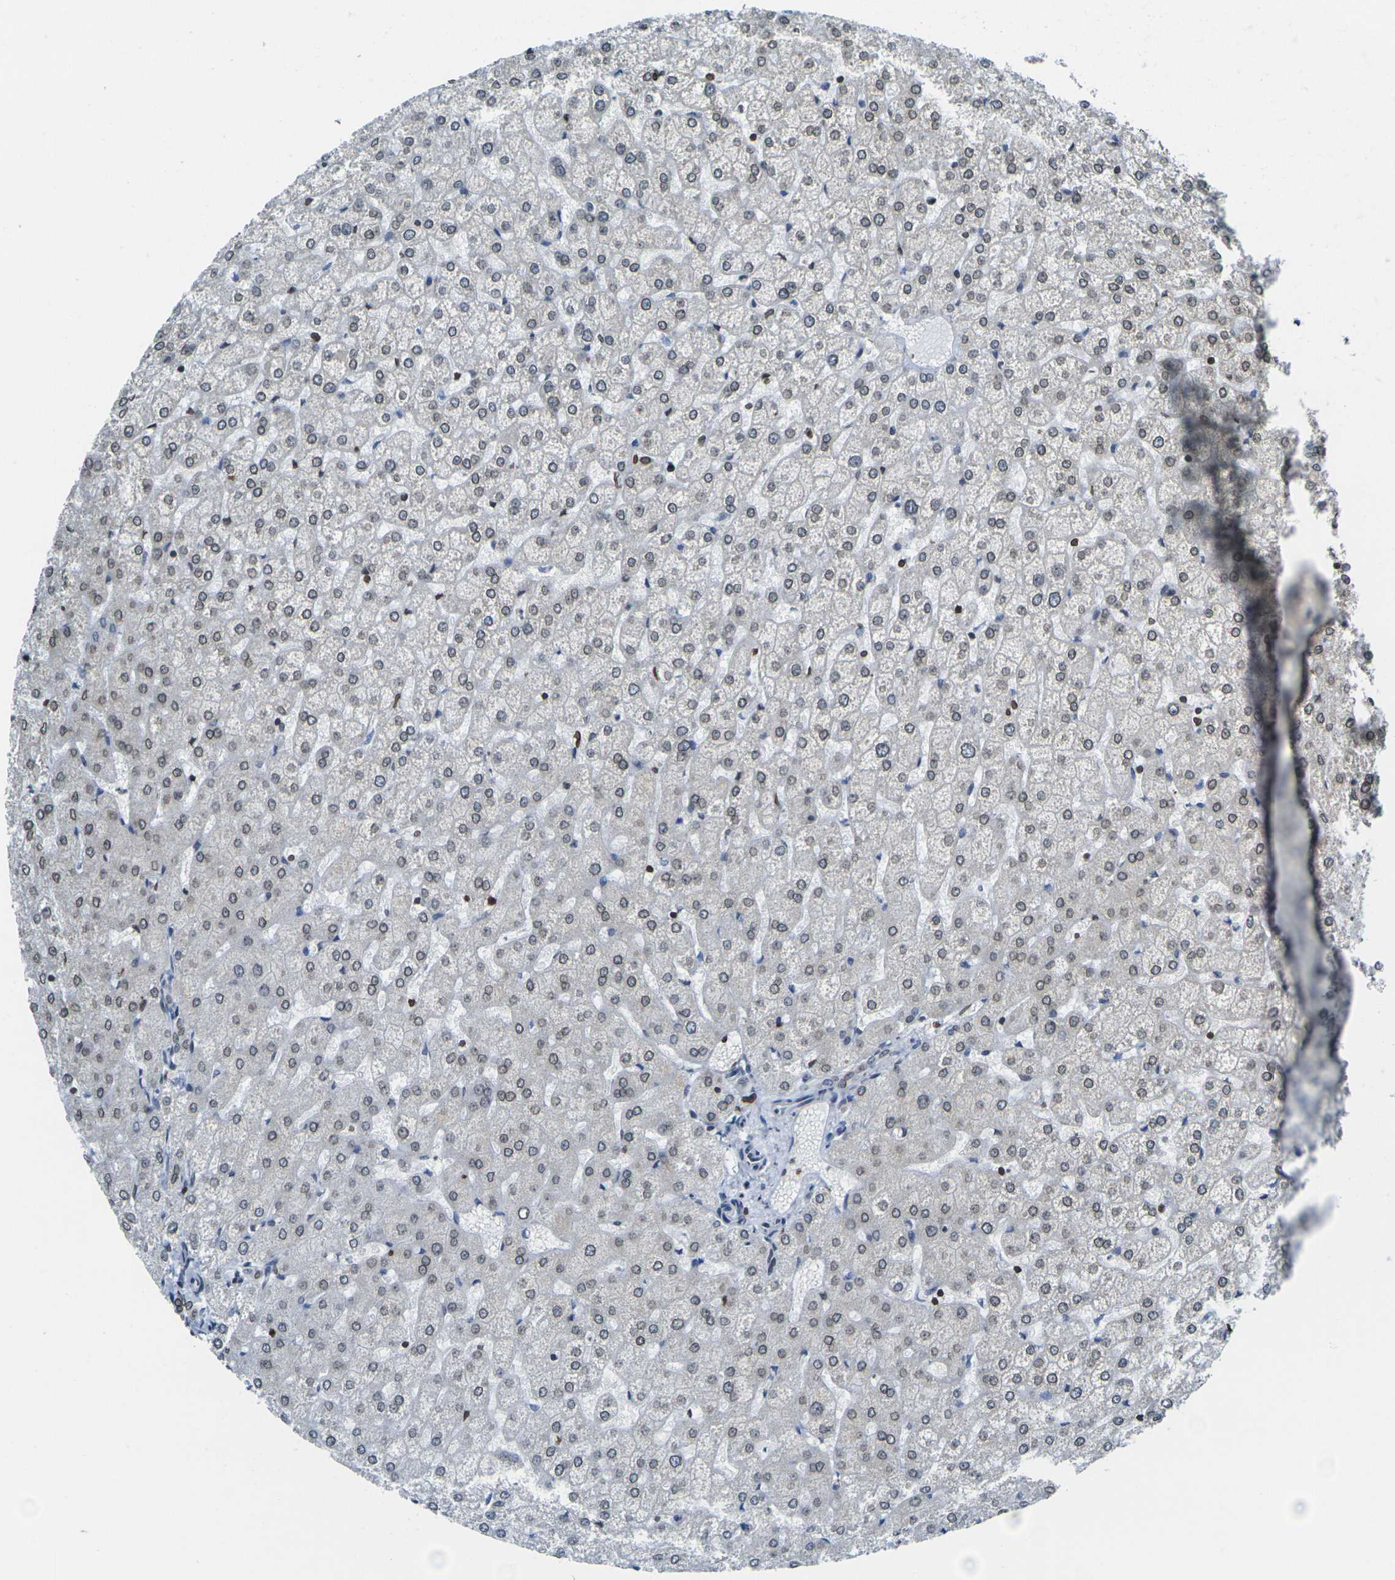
{"staining": {"intensity": "moderate", "quantity": "25%-75%", "location": "cytoplasmic/membranous,nuclear"}, "tissue": "liver", "cell_type": "Cholangiocytes", "image_type": "normal", "snomed": [{"axis": "morphology", "description": "Normal tissue, NOS"}, {"axis": "topography", "description": "Liver"}], "caption": "Protein expression analysis of unremarkable liver shows moderate cytoplasmic/membranous,nuclear expression in about 25%-75% of cholangiocytes.", "gene": "BRDT", "patient": {"sex": "female", "age": 32}}